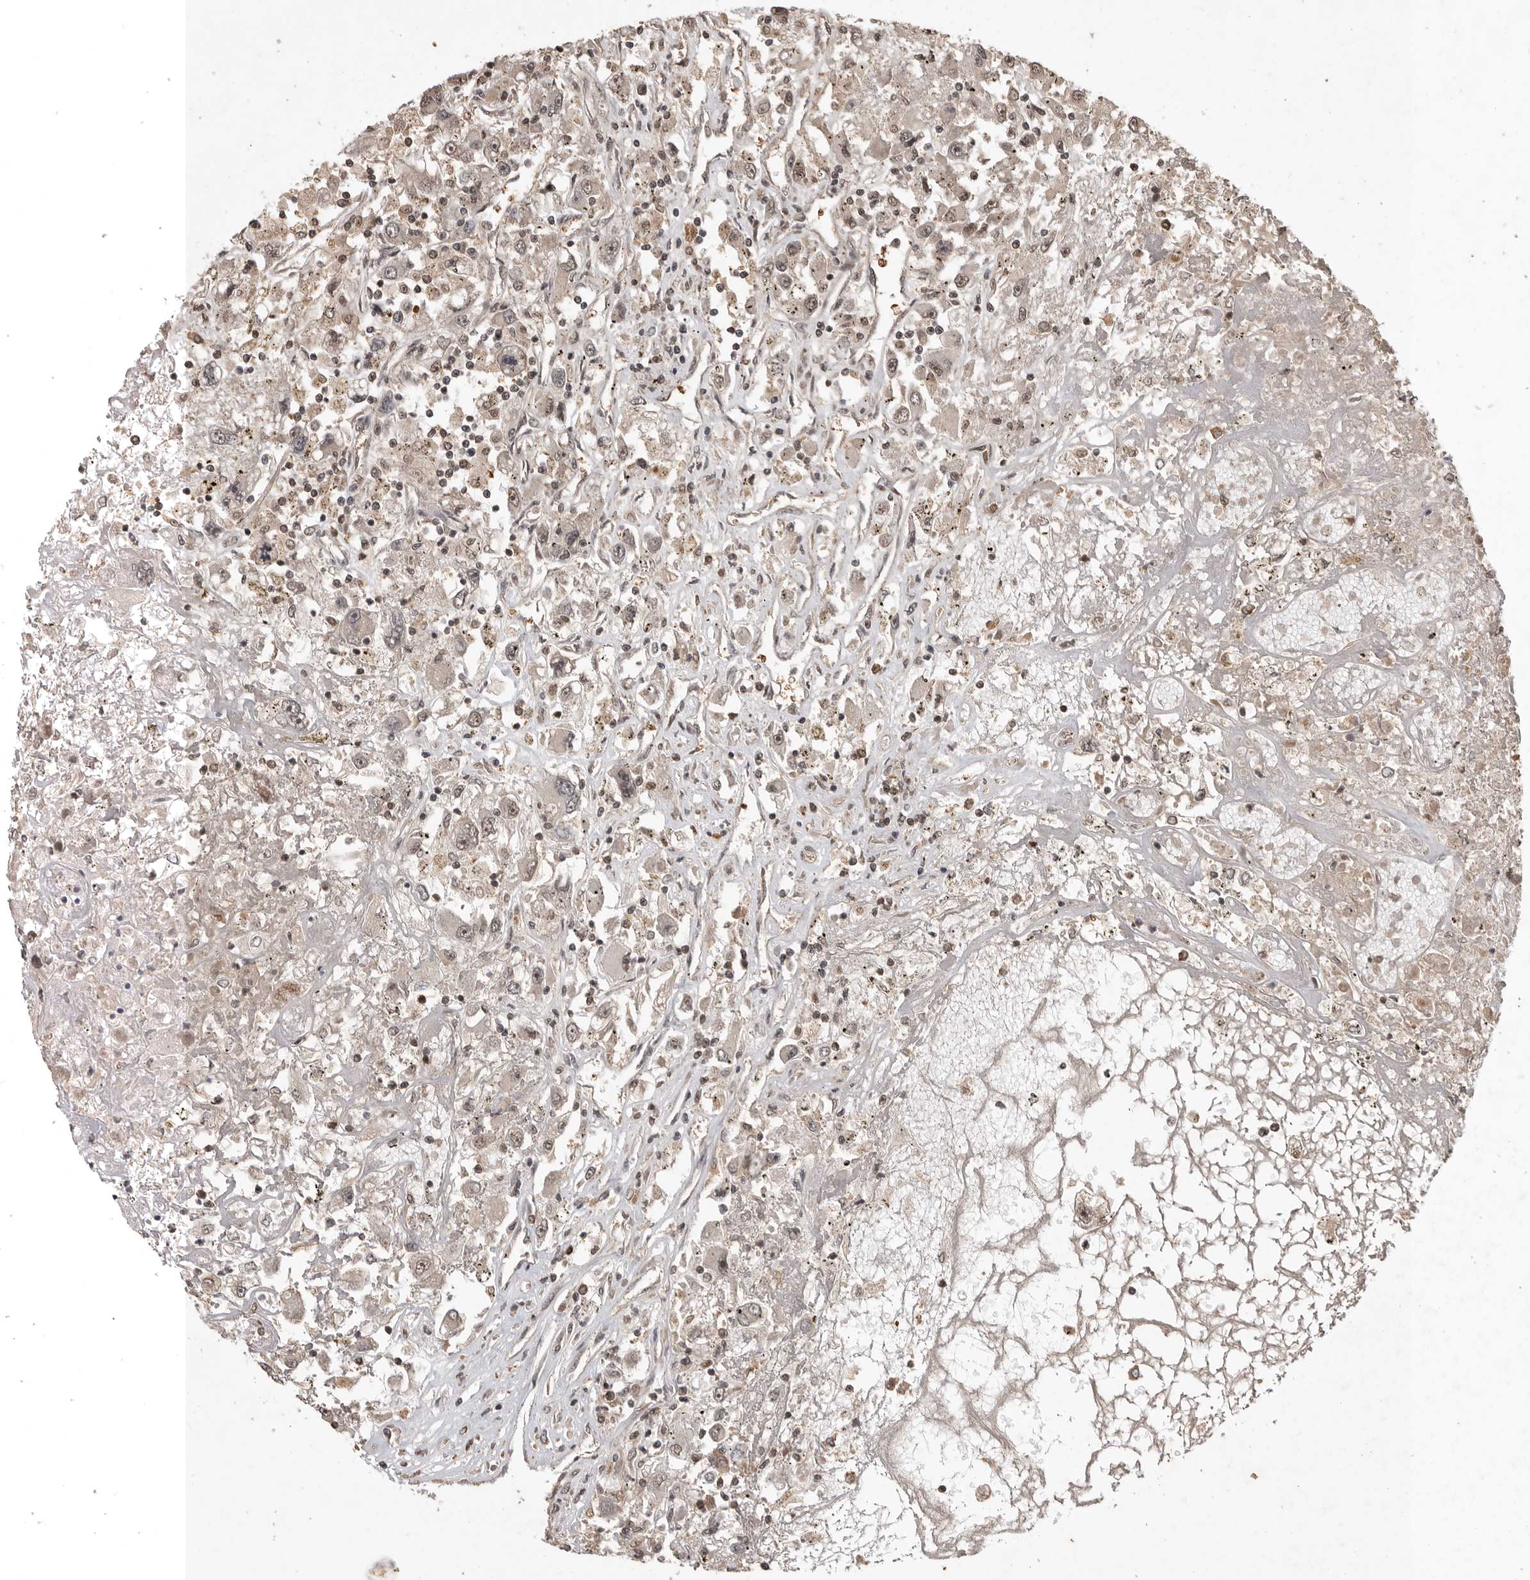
{"staining": {"intensity": "weak", "quantity": ">75%", "location": "nuclear"}, "tissue": "renal cancer", "cell_type": "Tumor cells", "image_type": "cancer", "snomed": [{"axis": "morphology", "description": "Adenocarcinoma, NOS"}, {"axis": "topography", "description": "Kidney"}], "caption": "This image shows renal cancer stained with immunohistochemistry (IHC) to label a protein in brown. The nuclear of tumor cells show weak positivity for the protein. Nuclei are counter-stained blue.", "gene": "CBLL1", "patient": {"sex": "female", "age": 52}}